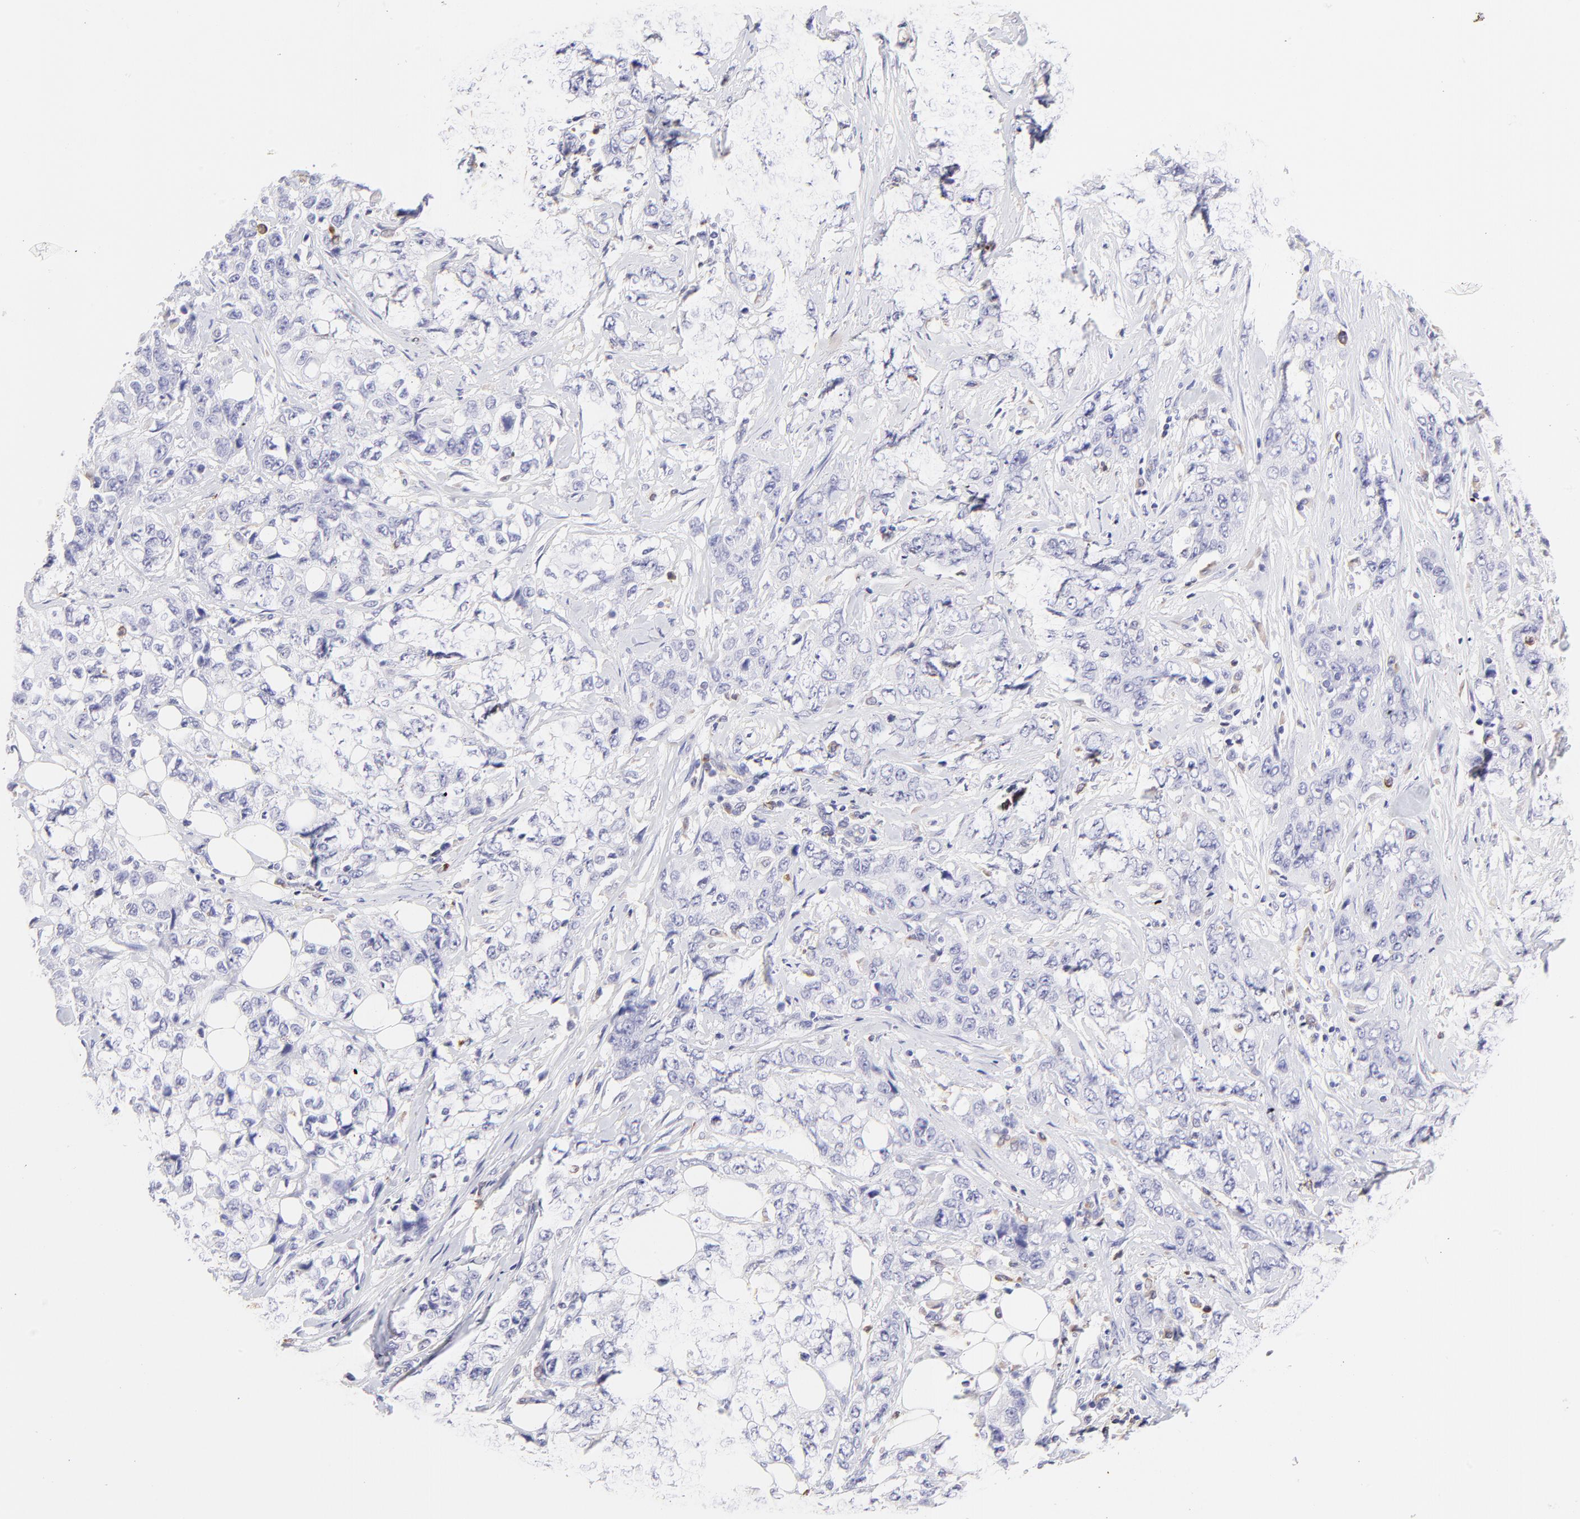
{"staining": {"intensity": "negative", "quantity": "none", "location": "none"}, "tissue": "stomach cancer", "cell_type": "Tumor cells", "image_type": "cancer", "snomed": [{"axis": "morphology", "description": "Adenocarcinoma, NOS"}, {"axis": "topography", "description": "Stomach"}], "caption": "The photomicrograph reveals no significant staining in tumor cells of adenocarcinoma (stomach). Brightfield microscopy of immunohistochemistry stained with DAB (brown) and hematoxylin (blue), captured at high magnification.", "gene": "IRAG2", "patient": {"sex": "male", "age": 48}}